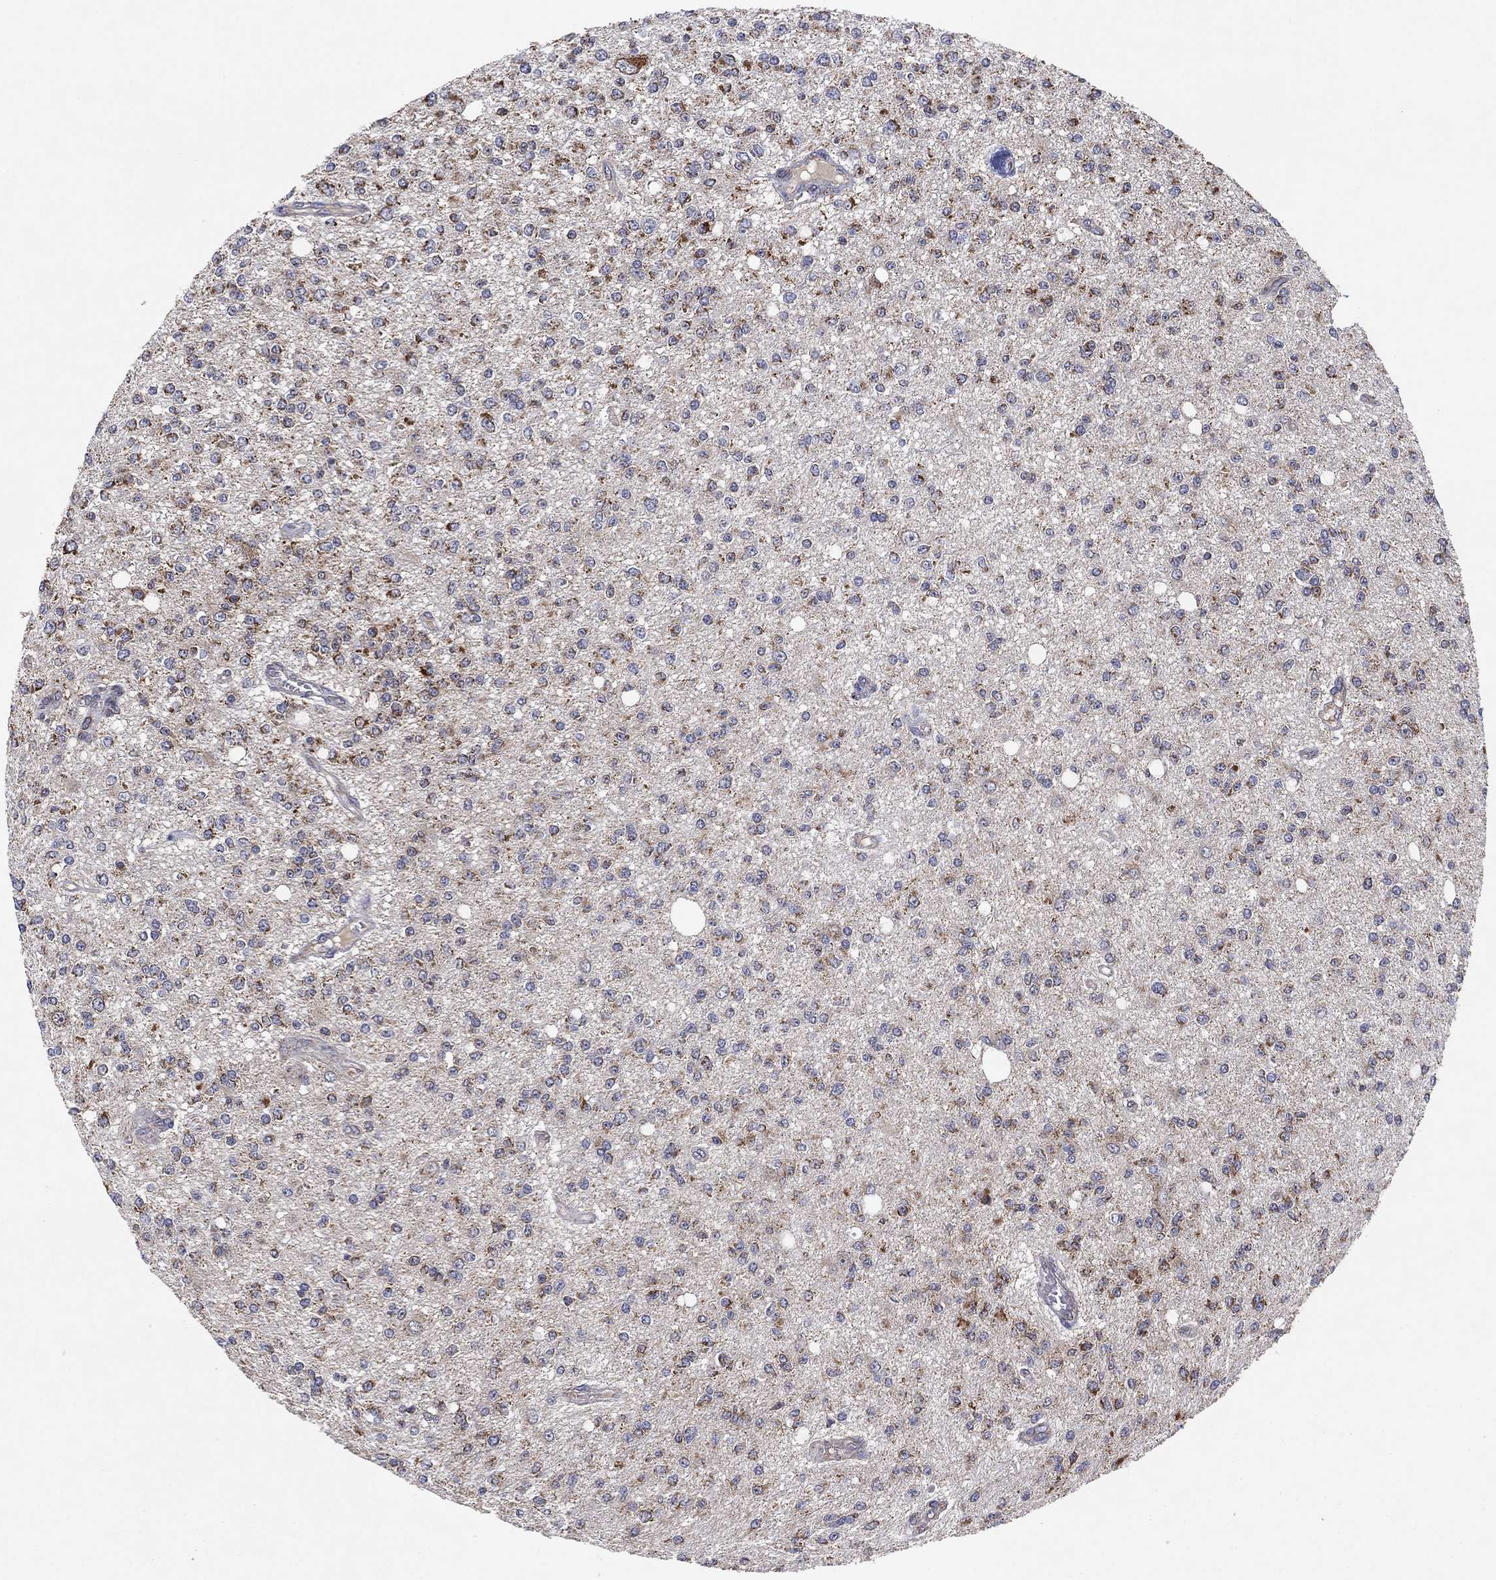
{"staining": {"intensity": "moderate", "quantity": "<25%", "location": "cytoplasmic/membranous"}, "tissue": "glioma", "cell_type": "Tumor cells", "image_type": "cancer", "snomed": [{"axis": "morphology", "description": "Glioma, malignant, Low grade"}, {"axis": "topography", "description": "Brain"}], "caption": "IHC photomicrograph of human malignant low-grade glioma stained for a protein (brown), which shows low levels of moderate cytoplasmic/membranous expression in approximately <25% of tumor cells.", "gene": "PPP2R5A", "patient": {"sex": "male", "age": 67}}